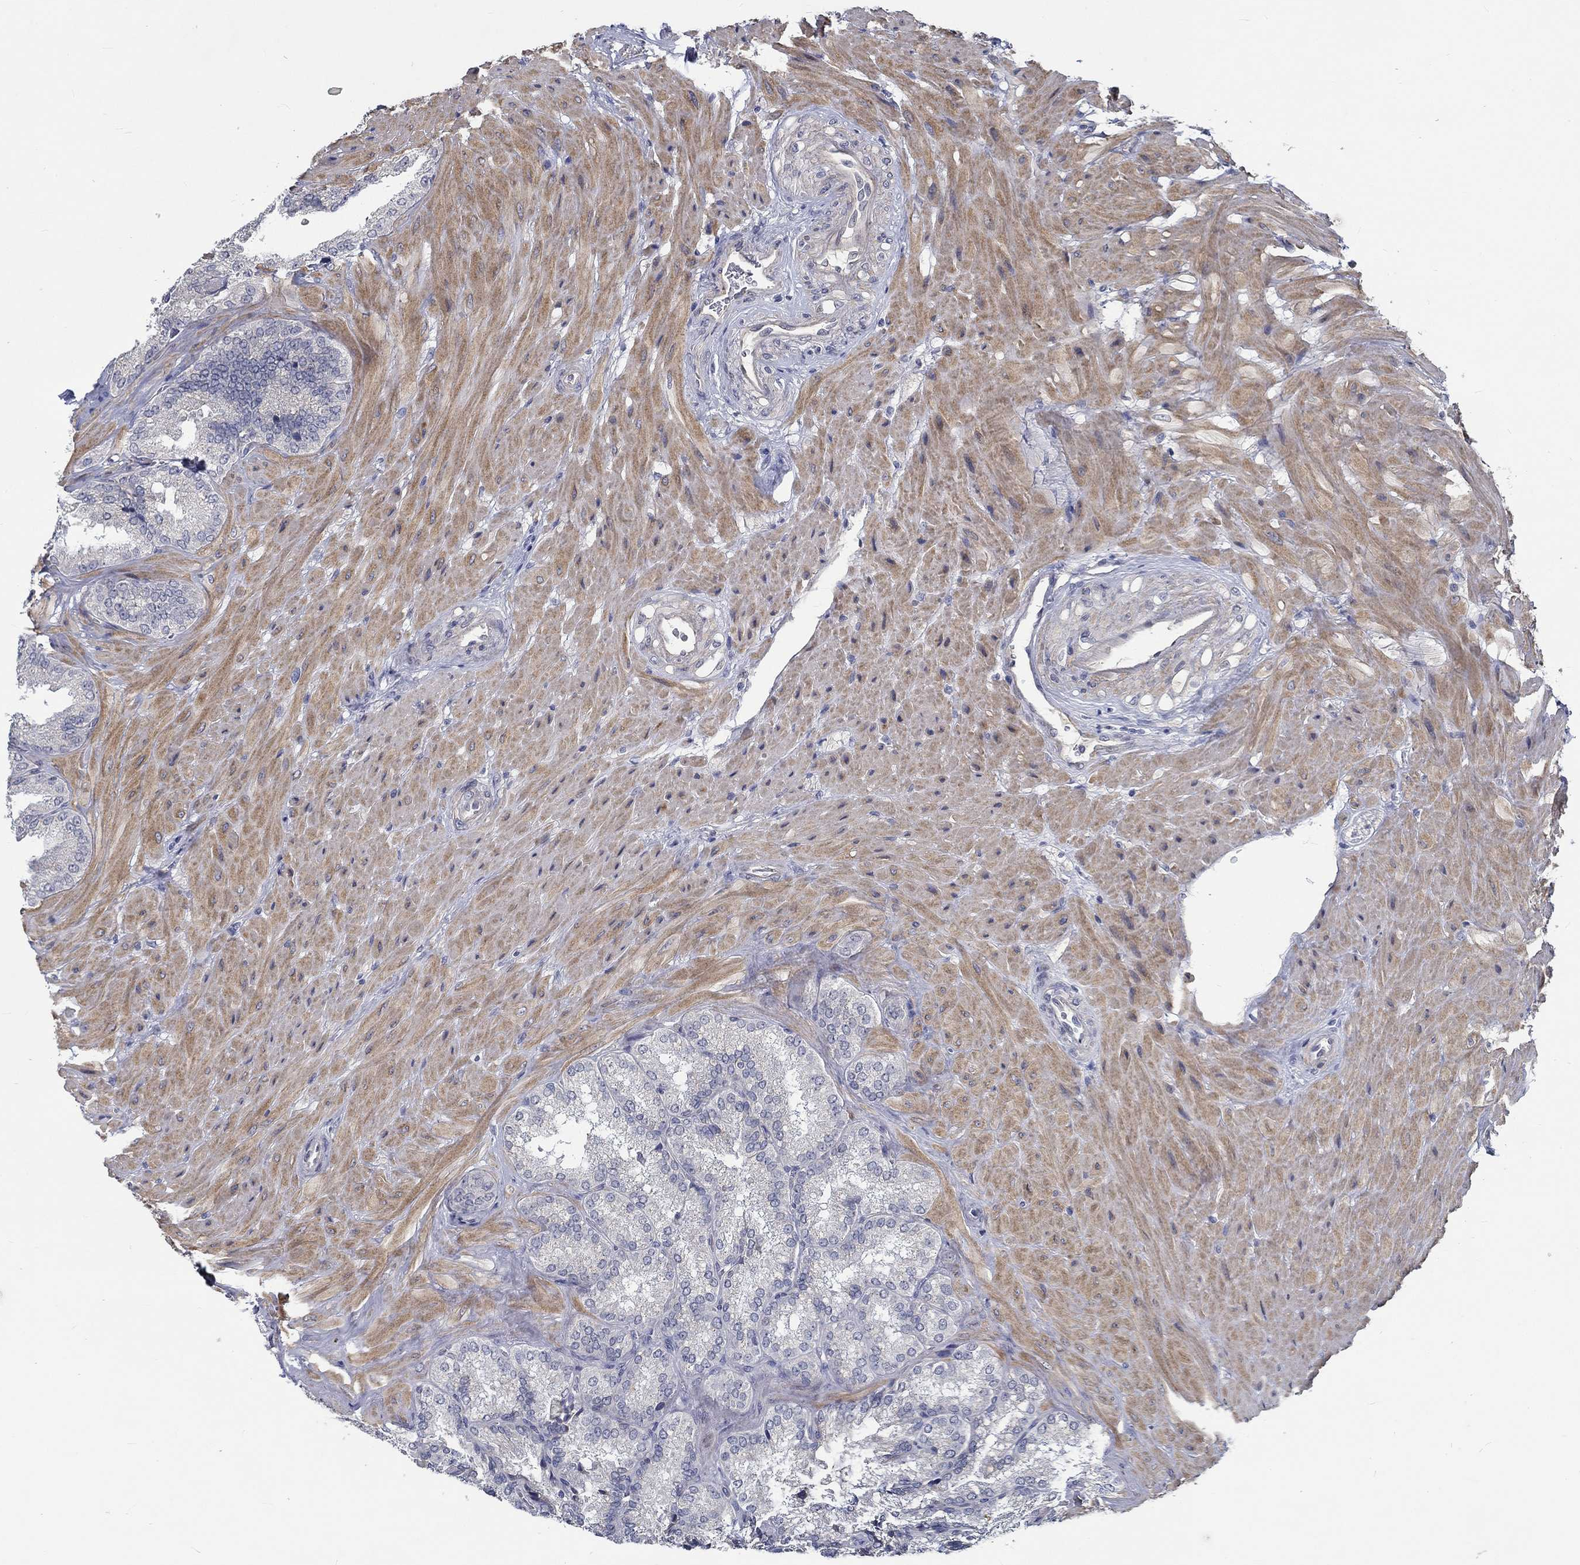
{"staining": {"intensity": "negative", "quantity": "none", "location": "none"}, "tissue": "seminal vesicle", "cell_type": "Glandular cells", "image_type": "normal", "snomed": [{"axis": "morphology", "description": "Normal tissue, NOS"}, {"axis": "topography", "description": "Seminal veicle"}], "caption": "There is no significant staining in glandular cells of seminal vesicle. Nuclei are stained in blue.", "gene": "MYBPC1", "patient": {"sex": "male", "age": 37}}